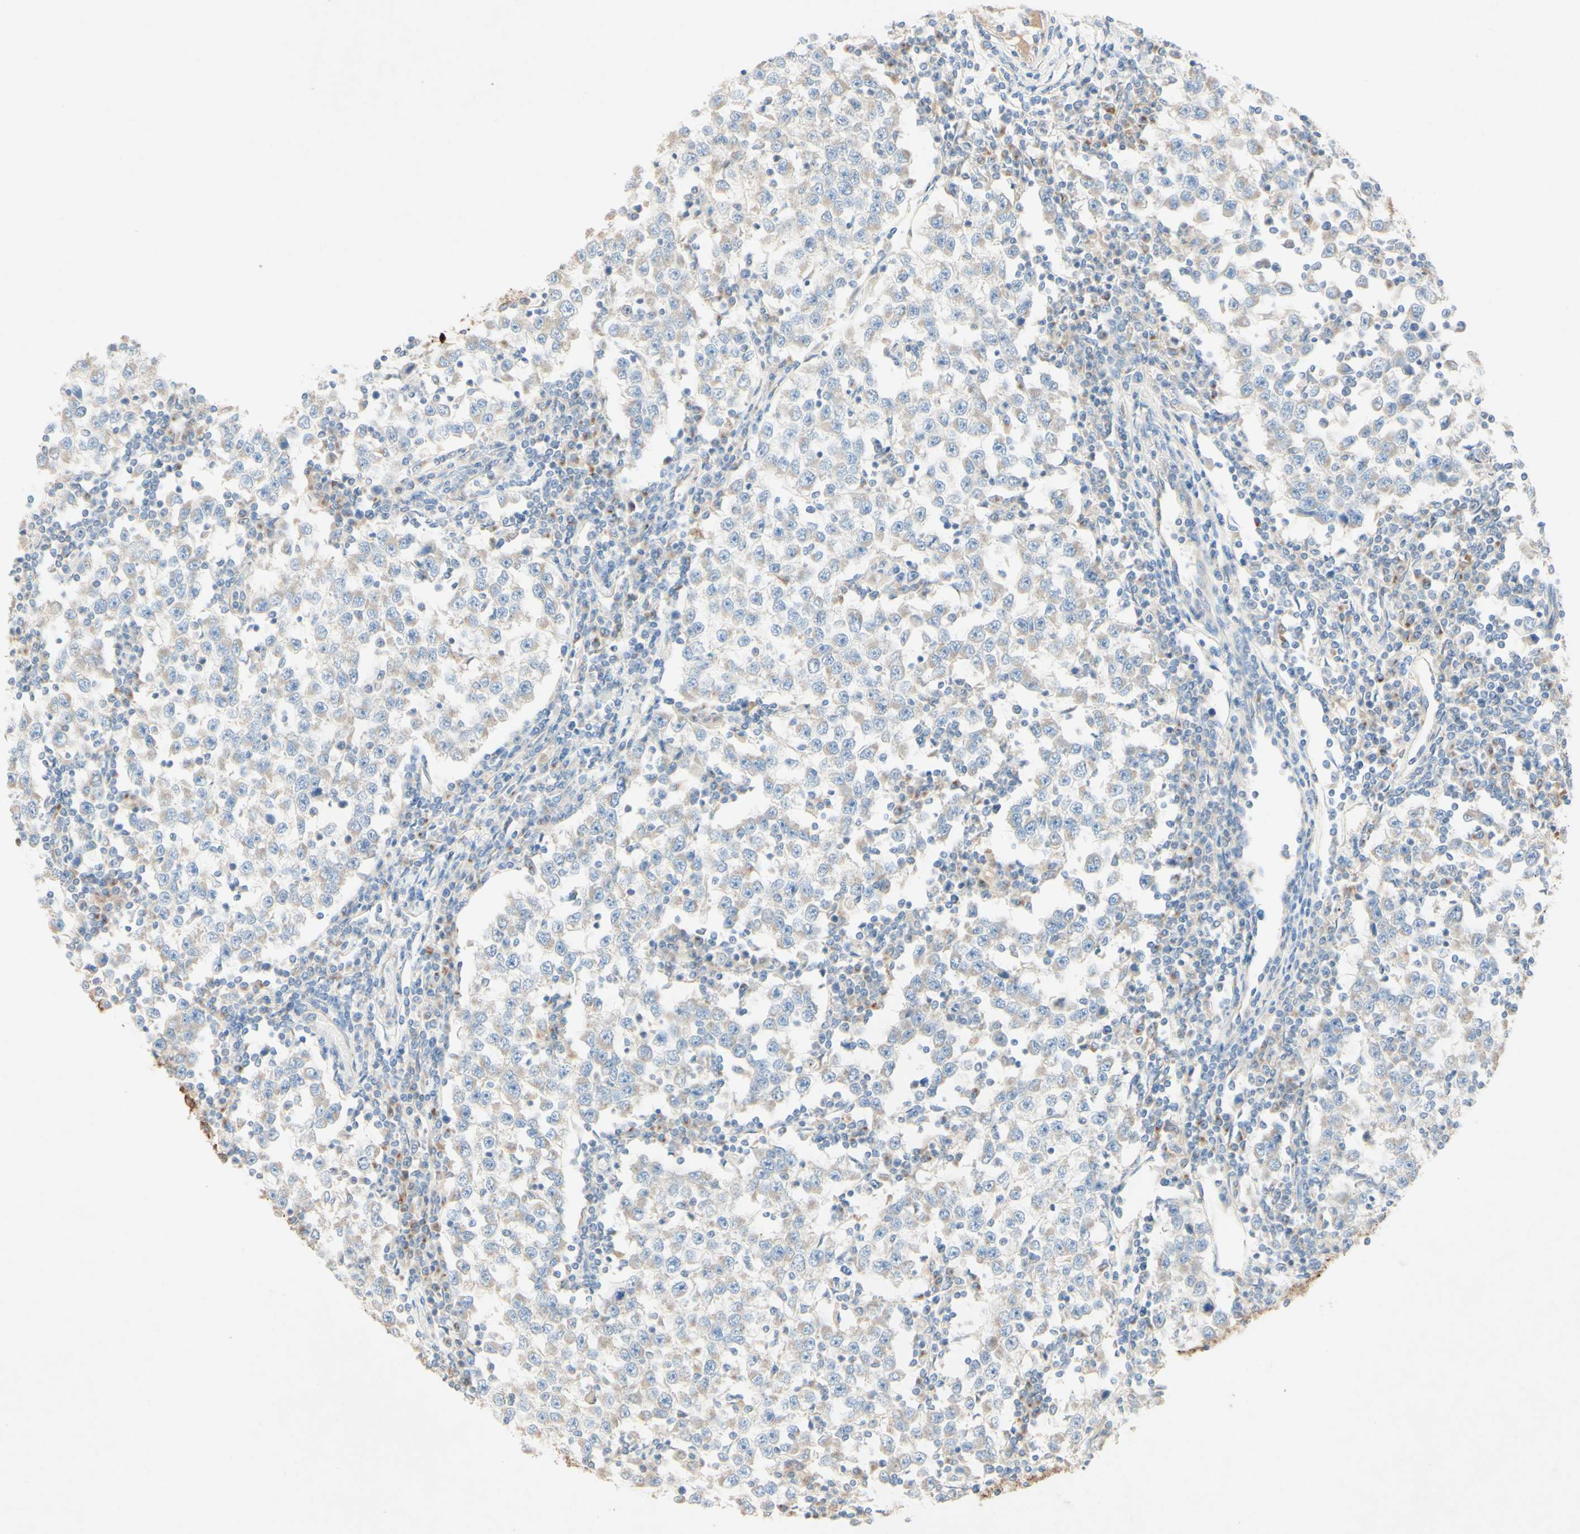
{"staining": {"intensity": "weak", "quantity": "25%-75%", "location": "cytoplasmic/membranous"}, "tissue": "testis cancer", "cell_type": "Tumor cells", "image_type": "cancer", "snomed": [{"axis": "morphology", "description": "Seminoma, NOS"}, {"axis": "topography", "description": "Testis"}], "caption": "Protein staining by IHC exhibits weak cytoplasmic/membranous expression in about 25%-75% of tumor cells in seminoma (testis).", "gene": "MTM1", "patient": {"sex": "male", "age": 65}}